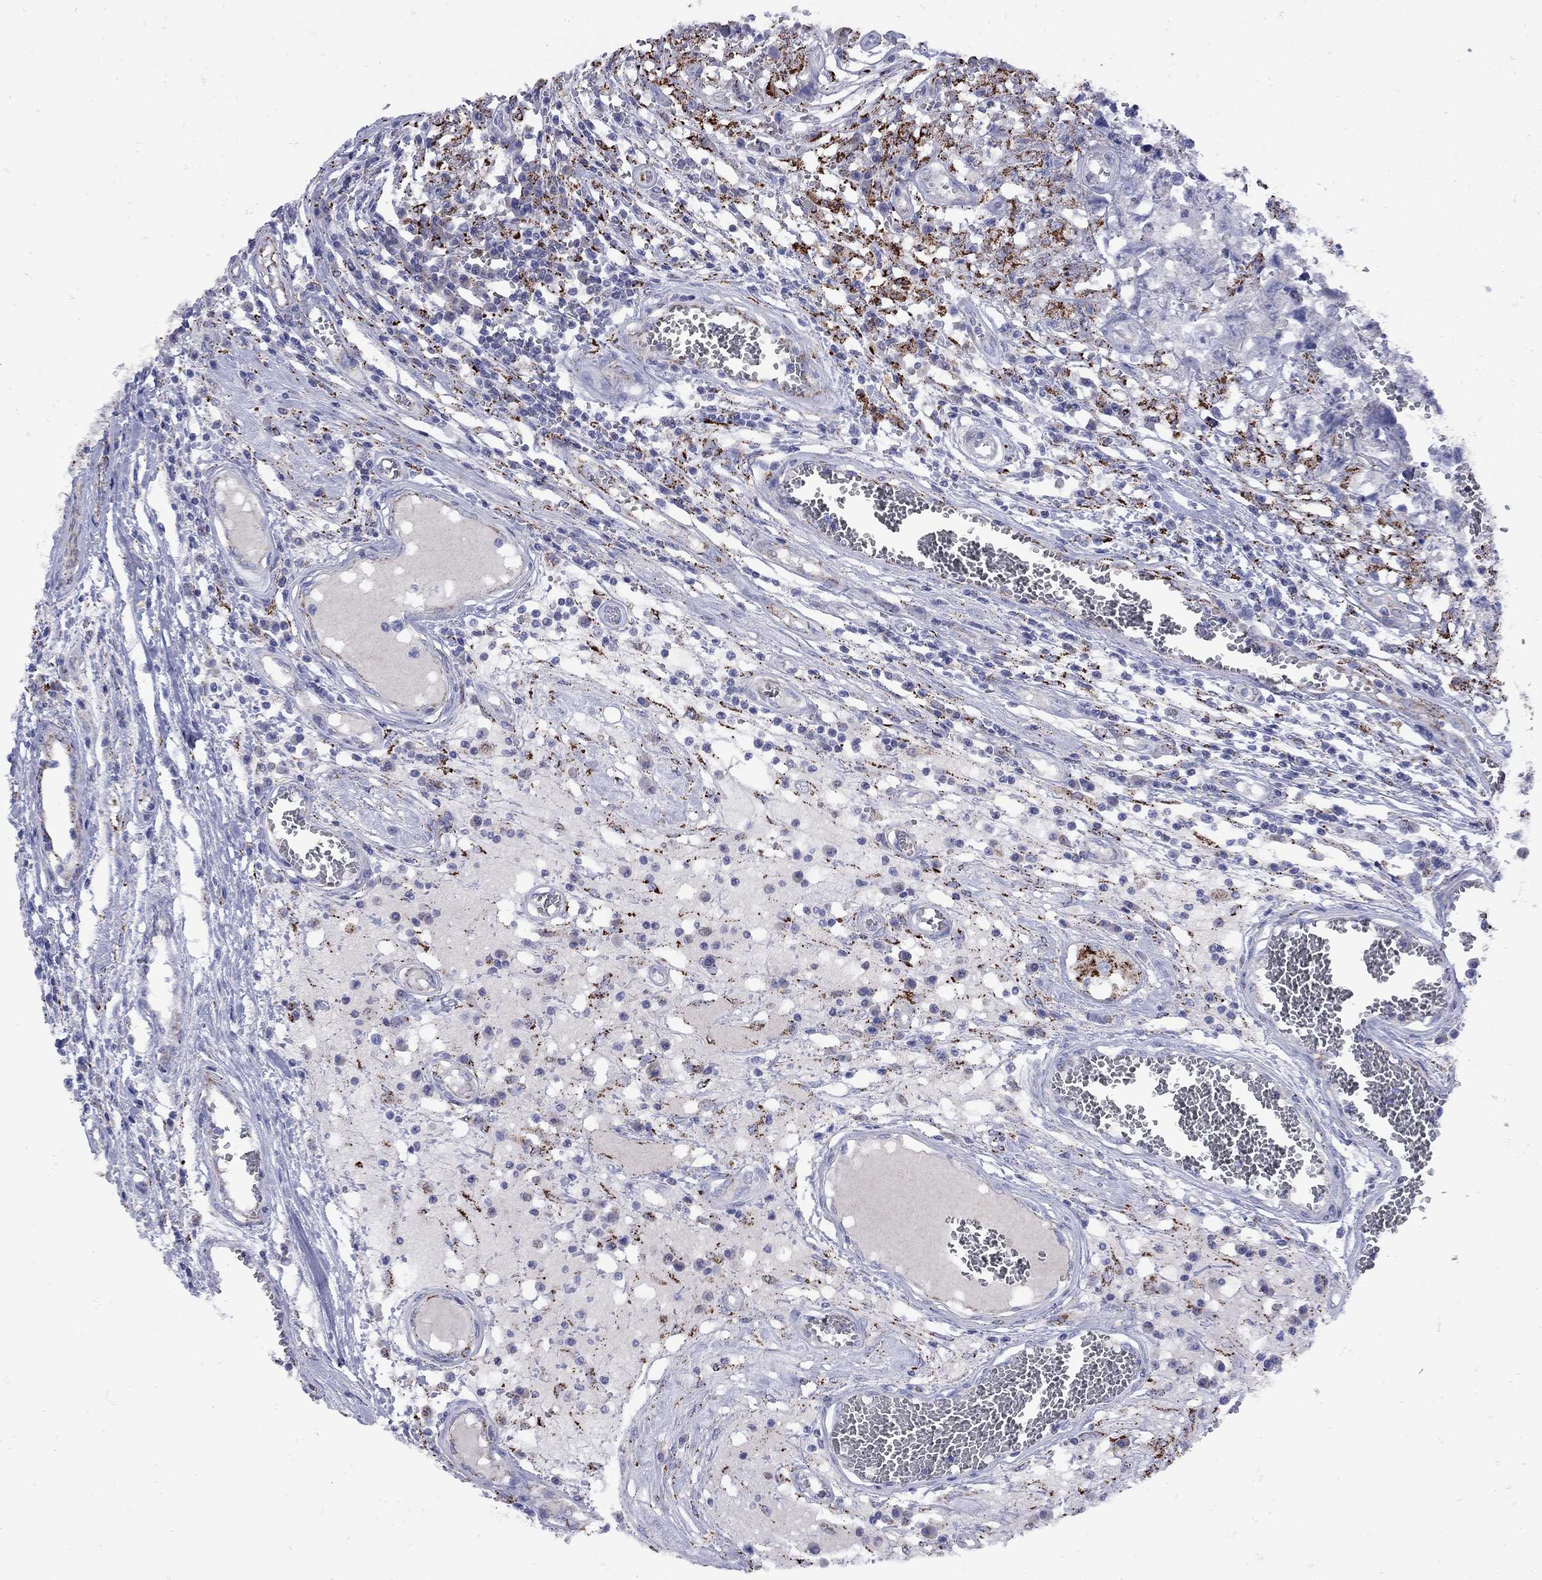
{"staining": {"intensity": "strong", "quantity": "<25%", "location": "cytoplasmic/membranous"}, "tissue": "testis cancer", "cell_type": "Tumor cells", "image_type": "cancer", "snomed": [{"axis": "morphology", "description": "Carcinoma, Embryonal, NOS"}, {"axis": "topography", "description": "Testis"}], "caption": "This is an image of immunohistochemistry (IHC) staining of testis cancer (embryonal carcinoma), which shows strong positivity in the cytoplasmic/membranous of tumor cells.", "gene": "SESTD1", "patient": {"sex": "male", "age": 36}}